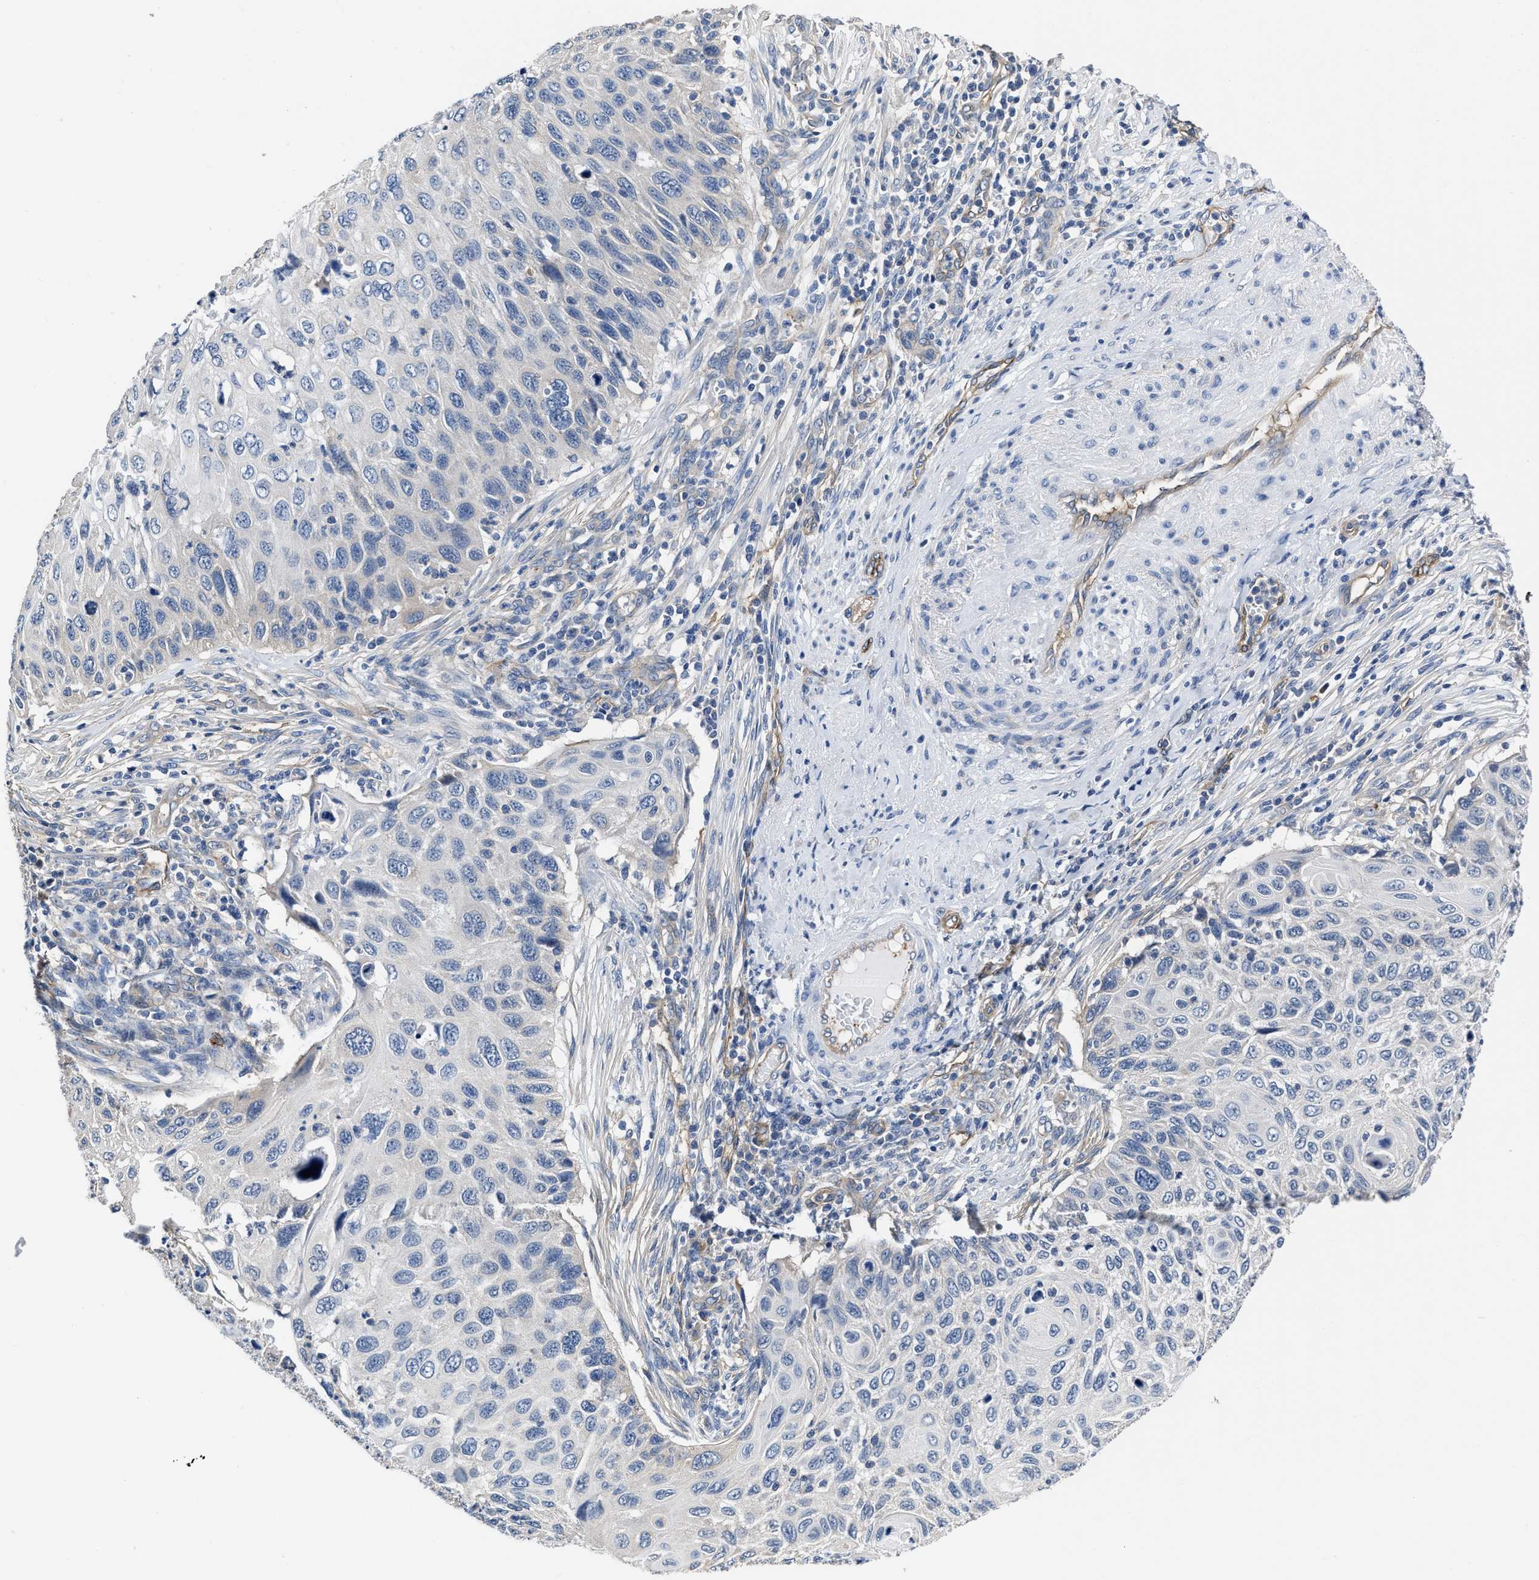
{"staining": {"intensity": "negative", "quantity": "none", "location": "none"}, "tissue": "cervical cancer", "cell_type": "Tumor cells", "image_type": "cancer", "snomed": [{"axis": "morphology", "description": "Squamous cell carcinoma, NOS"}, {"axis": "topography", "description": "Cervix"}], "caption": "High power microscopy micrograph of an immunohistochemistry (IHC) photomicrograph of cervical cancer, revealing no significant positivity in tumor cells.", "gene": "C22orf42", "patient": {"sex": "female", "age": 70}}